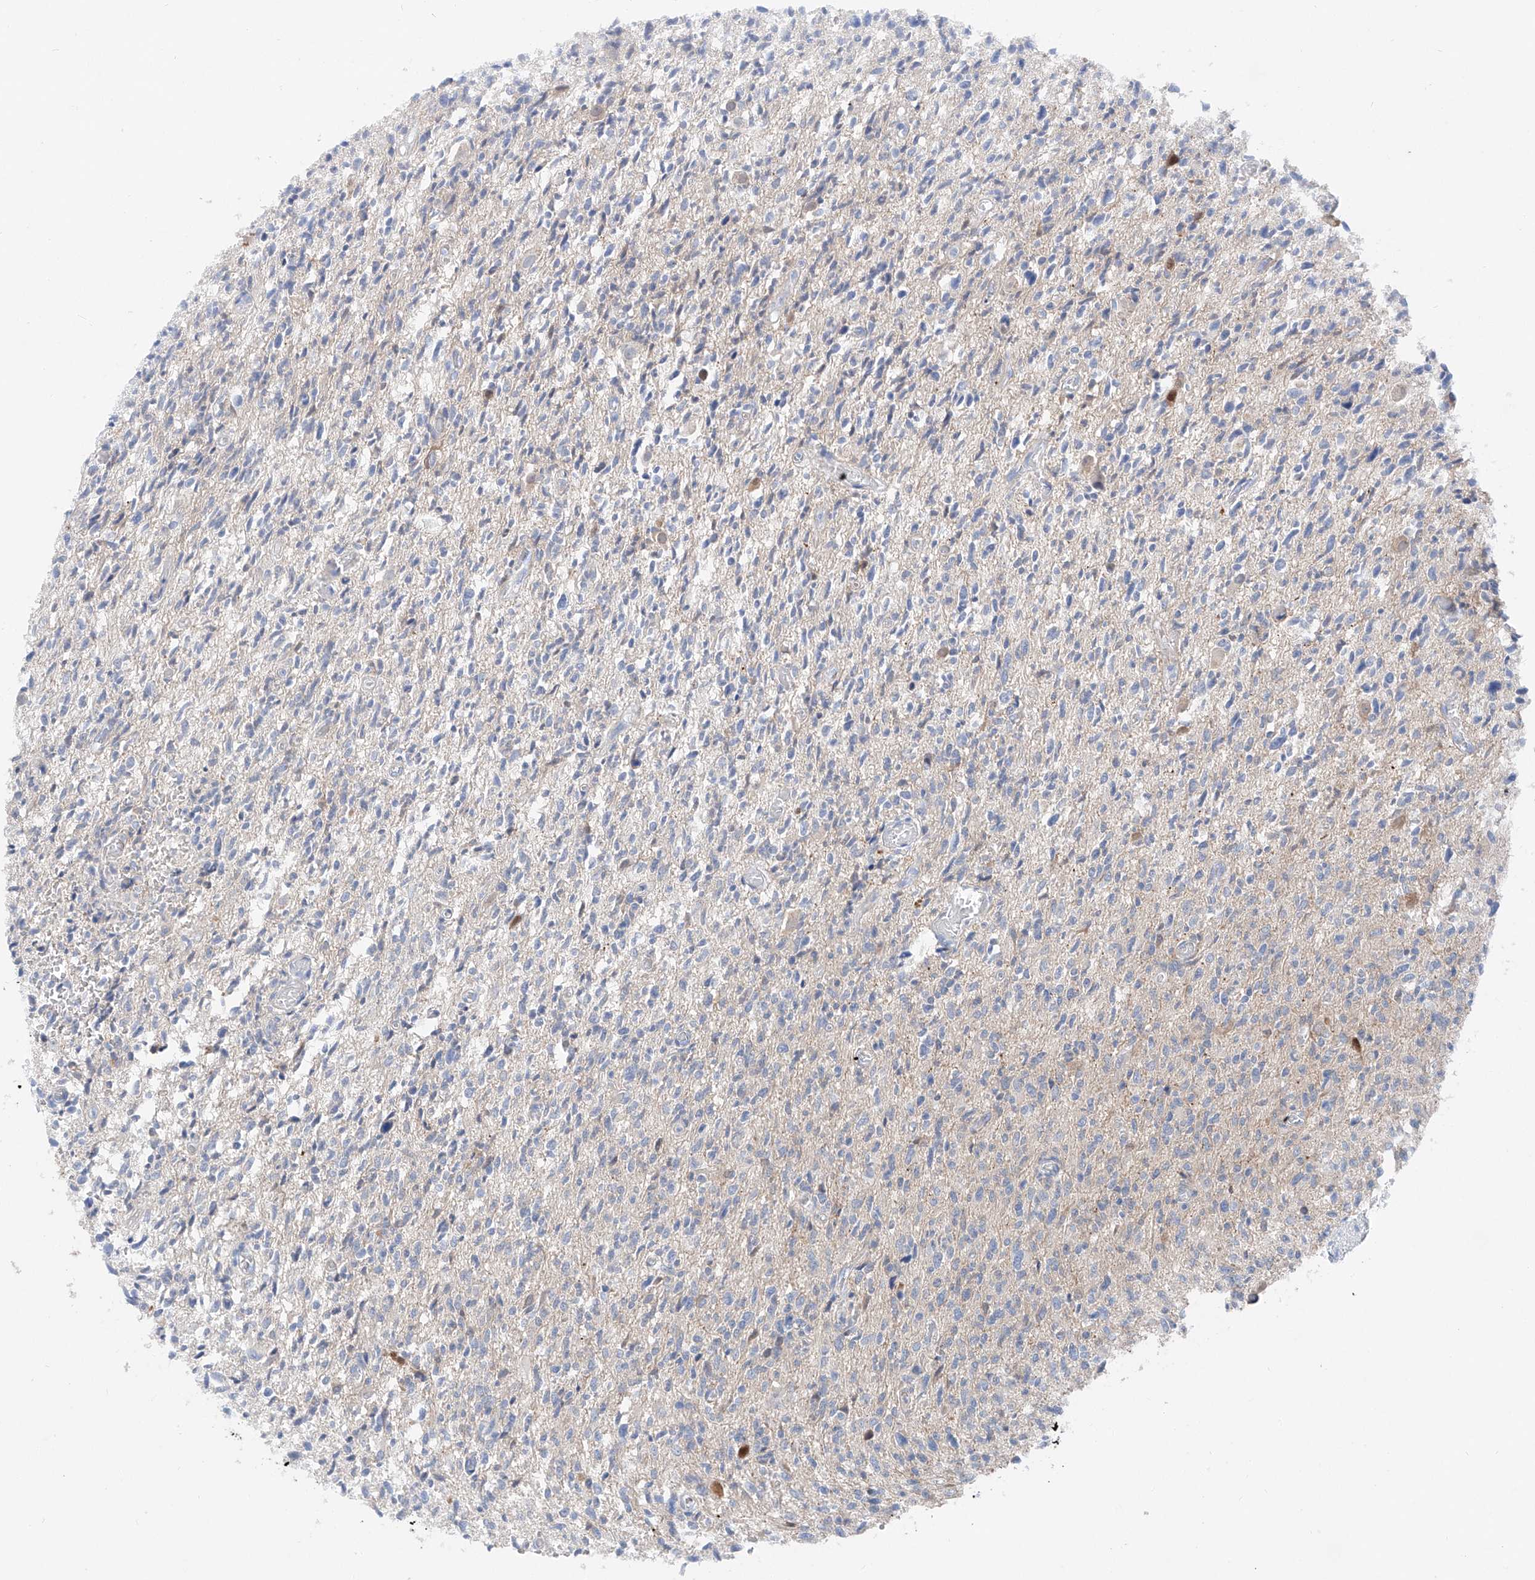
{"staining": {"intensity": "negative", "quantity": "none", "location": "none"}, "tissue": "glioma", "cell_type": "Tumor cells", "image_type": "cancer", "snomed": [{"axis": "morphology", "description": "Glioma, malignant, High grade"}, {"axis": "topography", "description": "Brain"}], "caption": "Tumor cells are negative for brown protein staining in malignant high-grade glioma.", "gene": "FUCA2", "patient": {"sex": "female", "age": 57}}